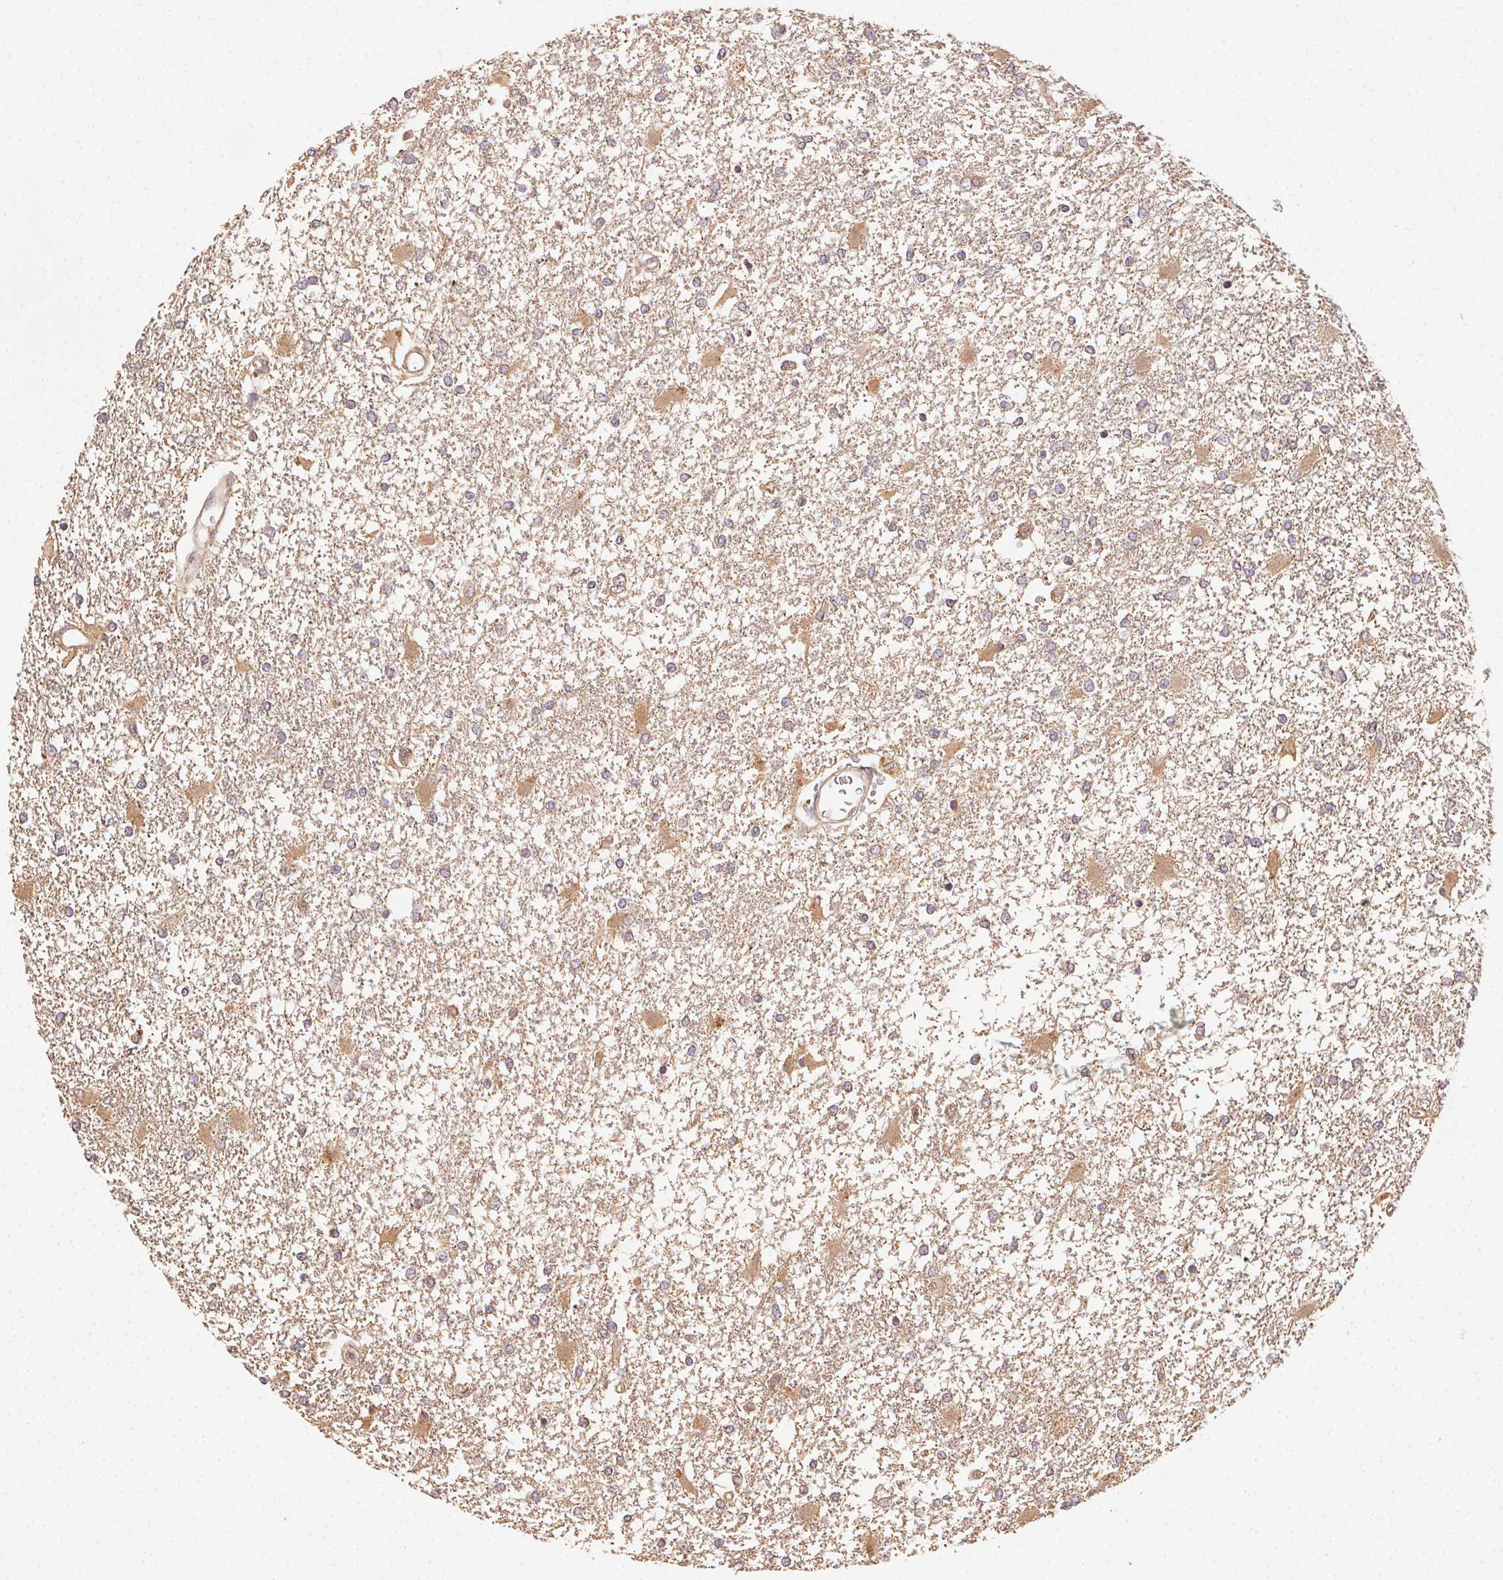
{"staining": {"intensity": "weak", "quantity": "<25%", "location": "cytoplasmic/membranous"}, "tissue": "glioma", "cell_type": "Tumor cells", "image_type": "cancer", "snomed": [{"axis": "morphology", "description": "Glioma, malignant, High grade"}, {"axis": "topography", "description": "Cerebral cortex"}], "caption": "This is an immunohistochemistry (IHC) histopathology image of malignant glioma (high-grade). There is no staining in tumor cells.", "gene": "RALA", "patient": {"sex": "male", "age": 79}}